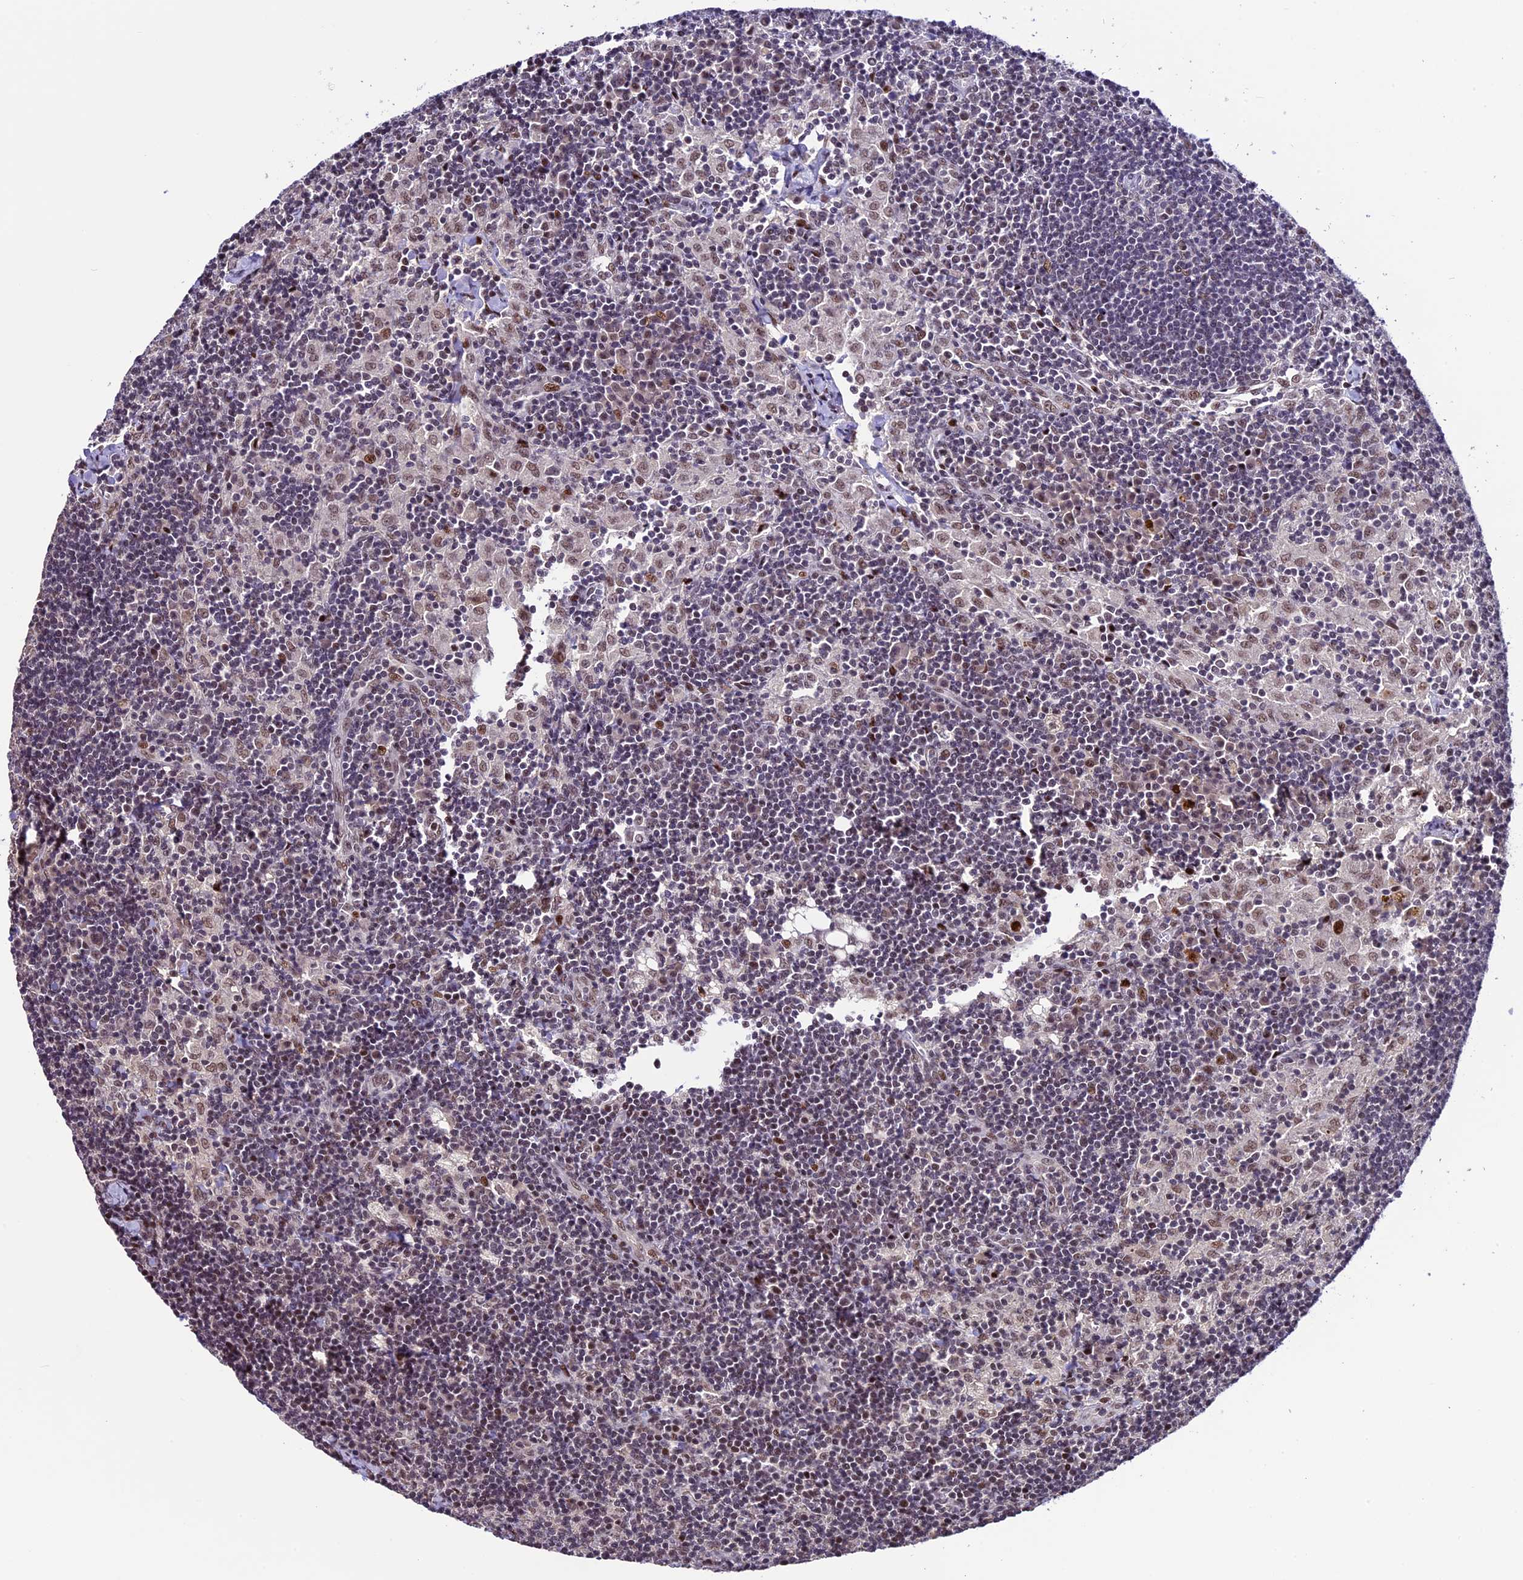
{"staining": {"intensity": "weak", "quantity": "25%-75%", "location": "nuclear"}, "tissue": "lymph node", "cell_type": "Germinal center cells", "image_type": "normal", "snomed": [{"axis": "morphology", "description": "Normal tissue, NOS"}, {"axis": "topography", "description": "Lymph node"}], "caption": "Lymph node stained with DAB (3,3'-diaminobenzidine) IHC shows low levels of weak nuclear staining in approximately 25%-75% of germinal center cells.", "gene": "TCP11L2", "patient": {"sex": "male", "age": 24}}